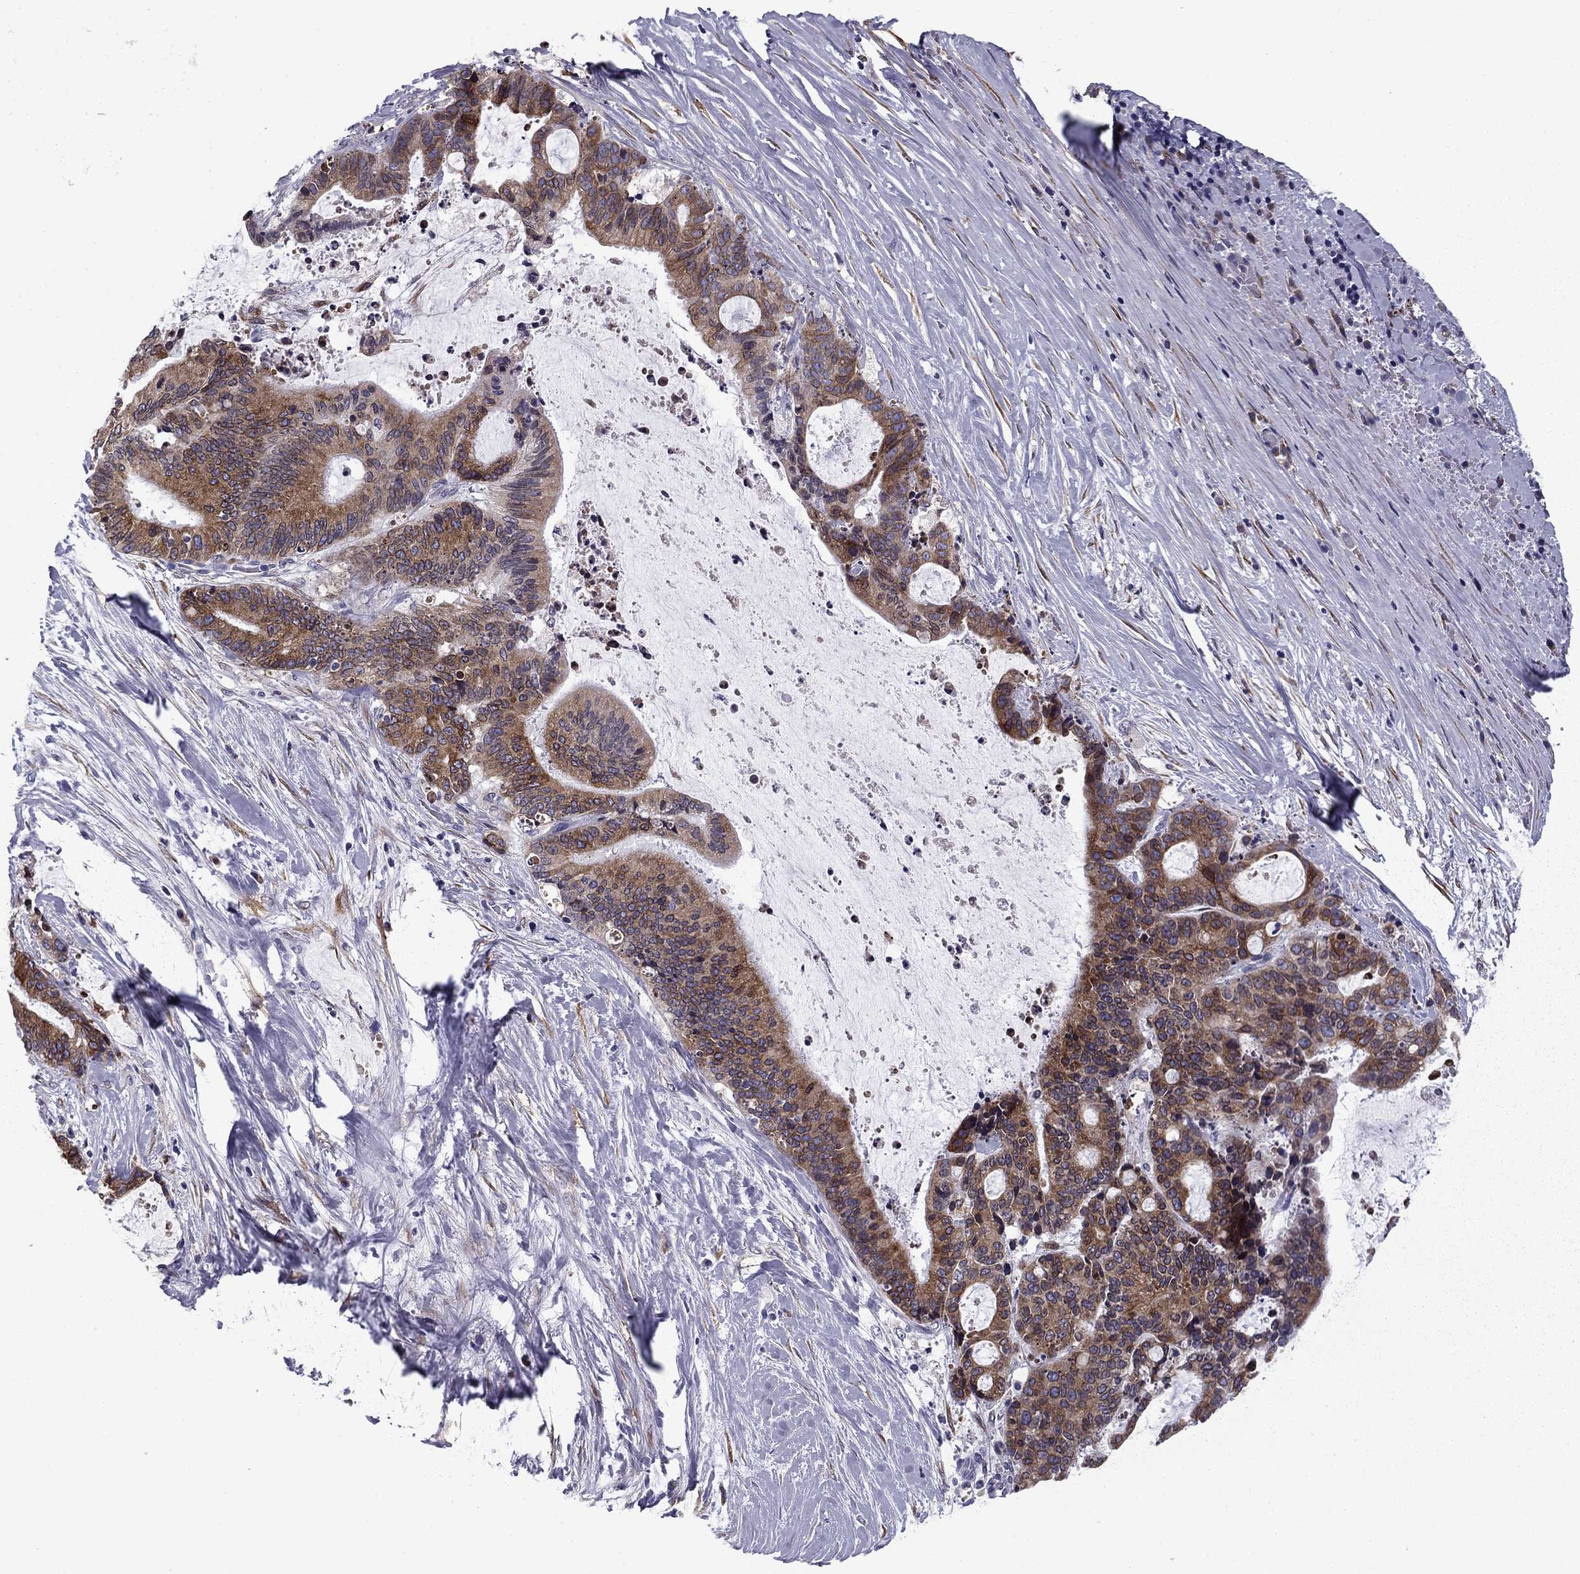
{"staining": {"intensity": "moderate", "quantity": "25%-75%", "location": "cytoplasmic/membranous"}, "tissue": "liver cancer", "cell_type": "Tumor cells", "image_type": "cancer", "snomed": [{"axis": "morphology", "description": "Cholangiocarcinoma"}, {"axis": "topography", "description": "Liver"}], "caption": "Approximately 25%-75% of tumor cells in liver cancer display moderate cytoplasmic/membranous protein staining as visualized by brown immunohistochemical staining.", "gene": "TMED3", "patient": {"sex": "female", "age": 73}}